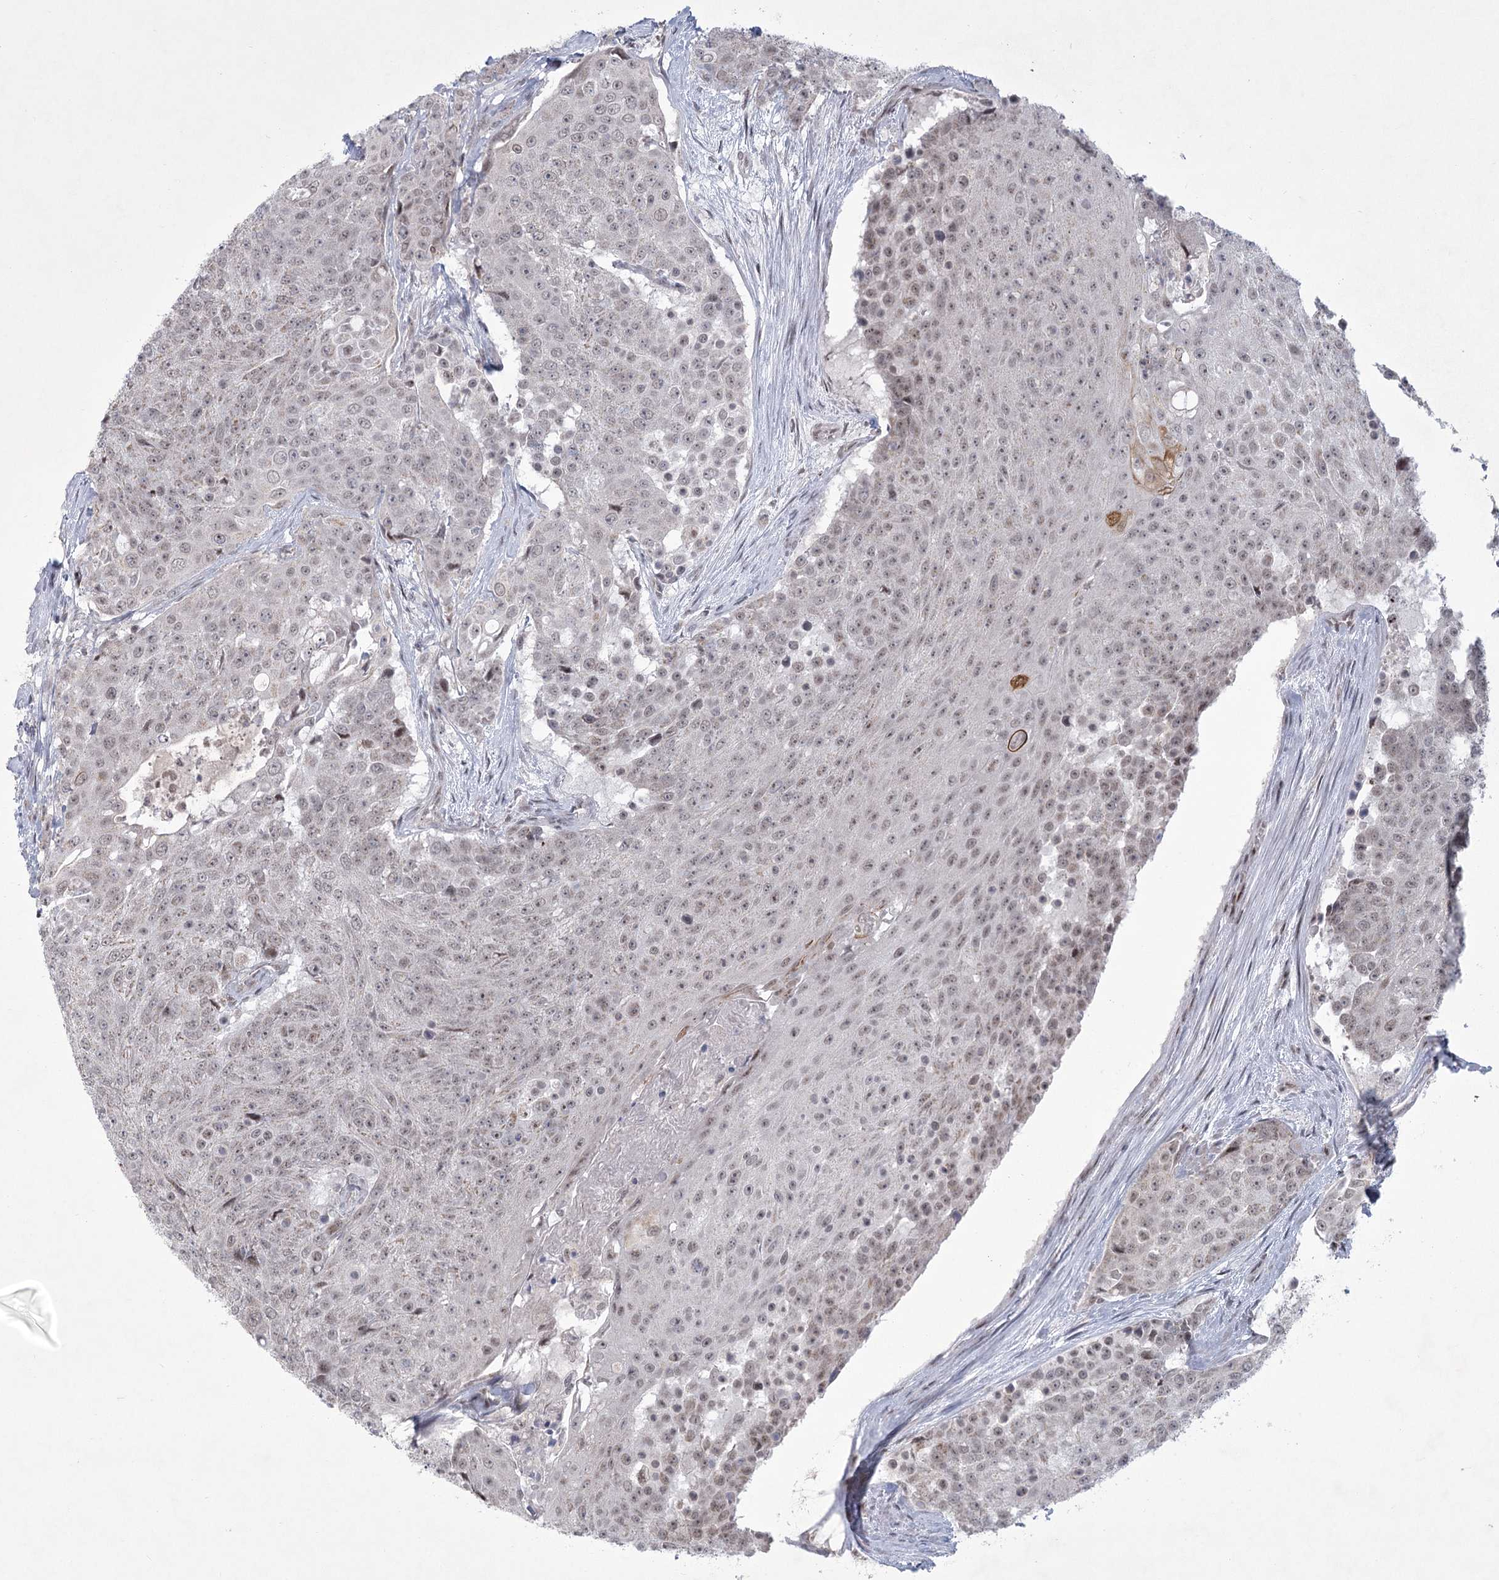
{"staining": {"intensity": "weak", "quantity": ">75%", "location": "nuclear"}, "tissue": "urothelial cancer", "cell_type": "Tumor cells", "image_type": "cancer", "snomed": [{"axis": "morphology", "description": "Urothelial carcinoma, High grade"}, {"axis": "topography", "description": "Urinary bladder"}], "caption": "Urothelial cancer stained for a protein (brown) shows weak nuclear positive positivity in approximately >75% of tumor cells.", "gene": "CIB4", "patient": {"sex": "female", "age": 63}}